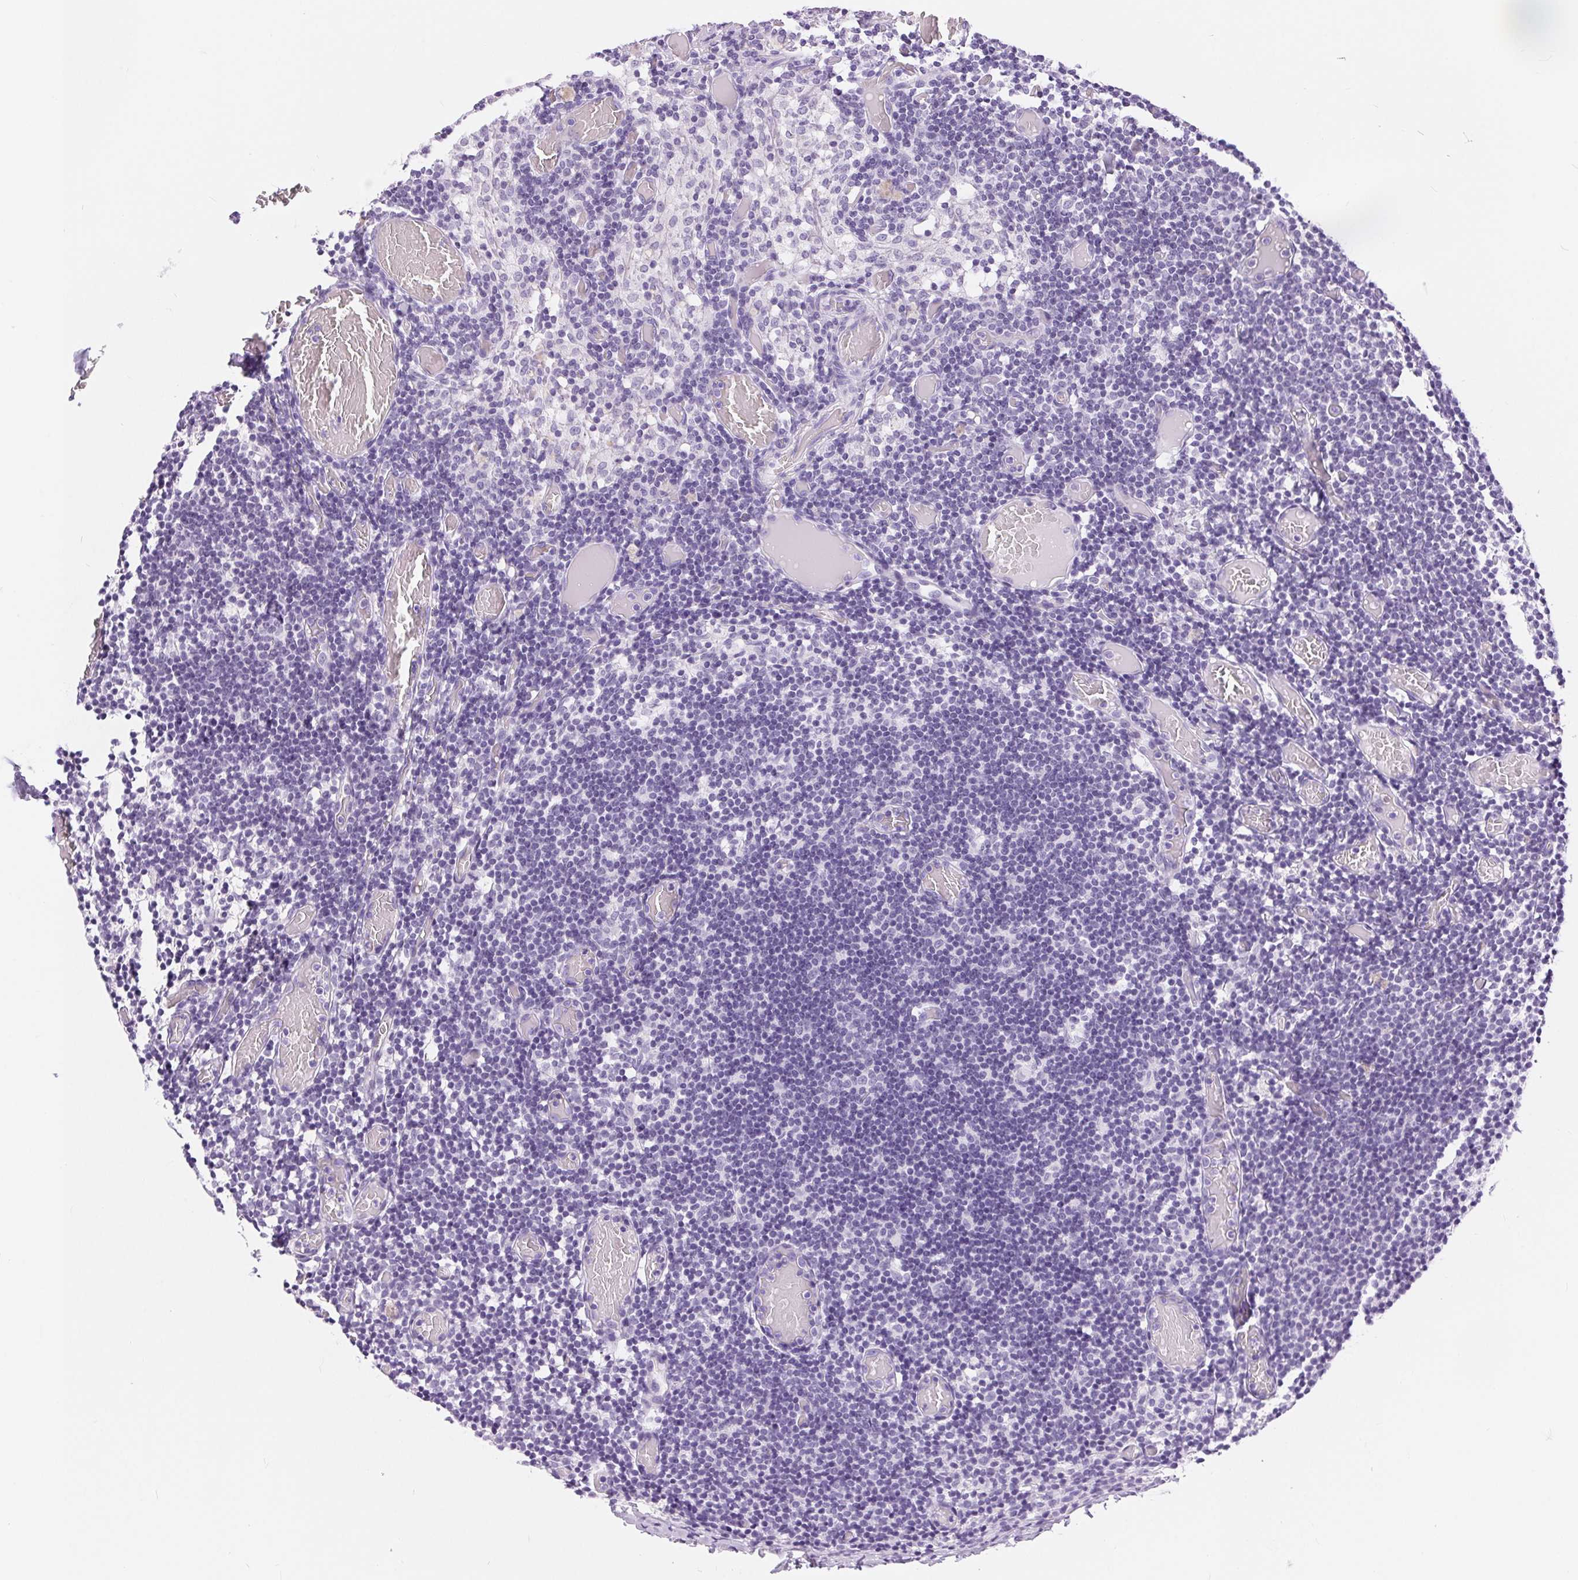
{"staining": {"intensity": "negative", "quantity": "none", "location": "none"}, "tissue": "lymph node", "cell_type": "Germinal center cells", "image_type": "normal", "snomed": [{"axis": "morphology", "description": "Normal tissue, NOS"}, {"axis": "topography", "description": "Lymph node"}], "caption": "High magnification brightfield microscopy of normal lymph node stained with DAB (brown) and counterstained with hematoxylin (blue): germinal center cells show no significant positivity.", "gene": "XDH", "patient": {"sex": "female", "age": 41}}